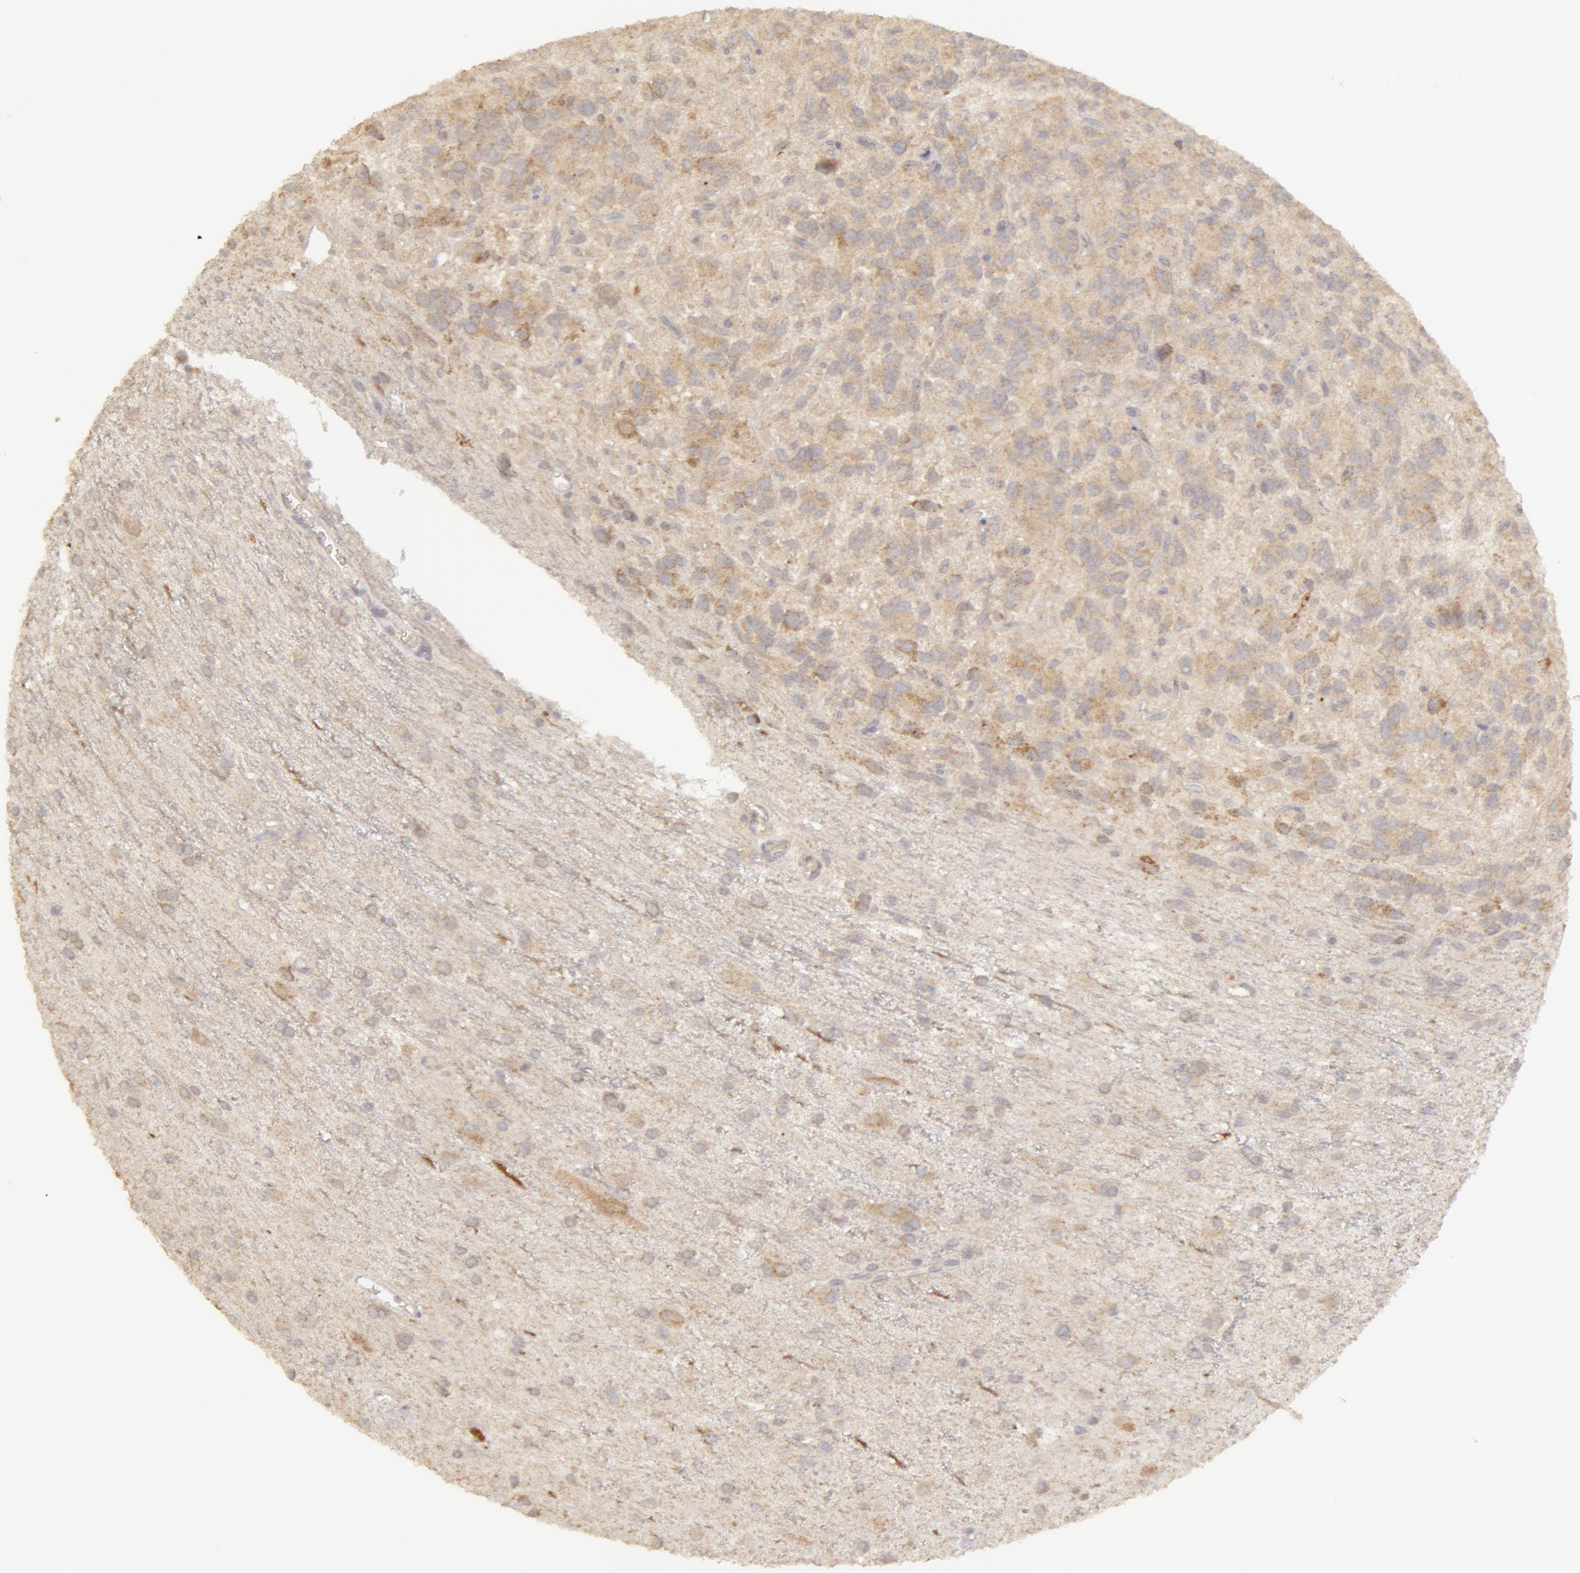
{"staining": {"intensity": "negative", "quantity": "none", "location": "none"}, "tissue": "glioma", "cell_type": "Tumor cells", "image_type": "cancer", "snomed": [{"axis": "morphology", "description": "Glioma, malignant, Low grade"}, {"axis": "topography", "description": "Brain"}], "caption": "The image displays no staining of tumor cells in glioma.", "gene": "ADPRH", "patient": {"sex": "female", "age": 15}}